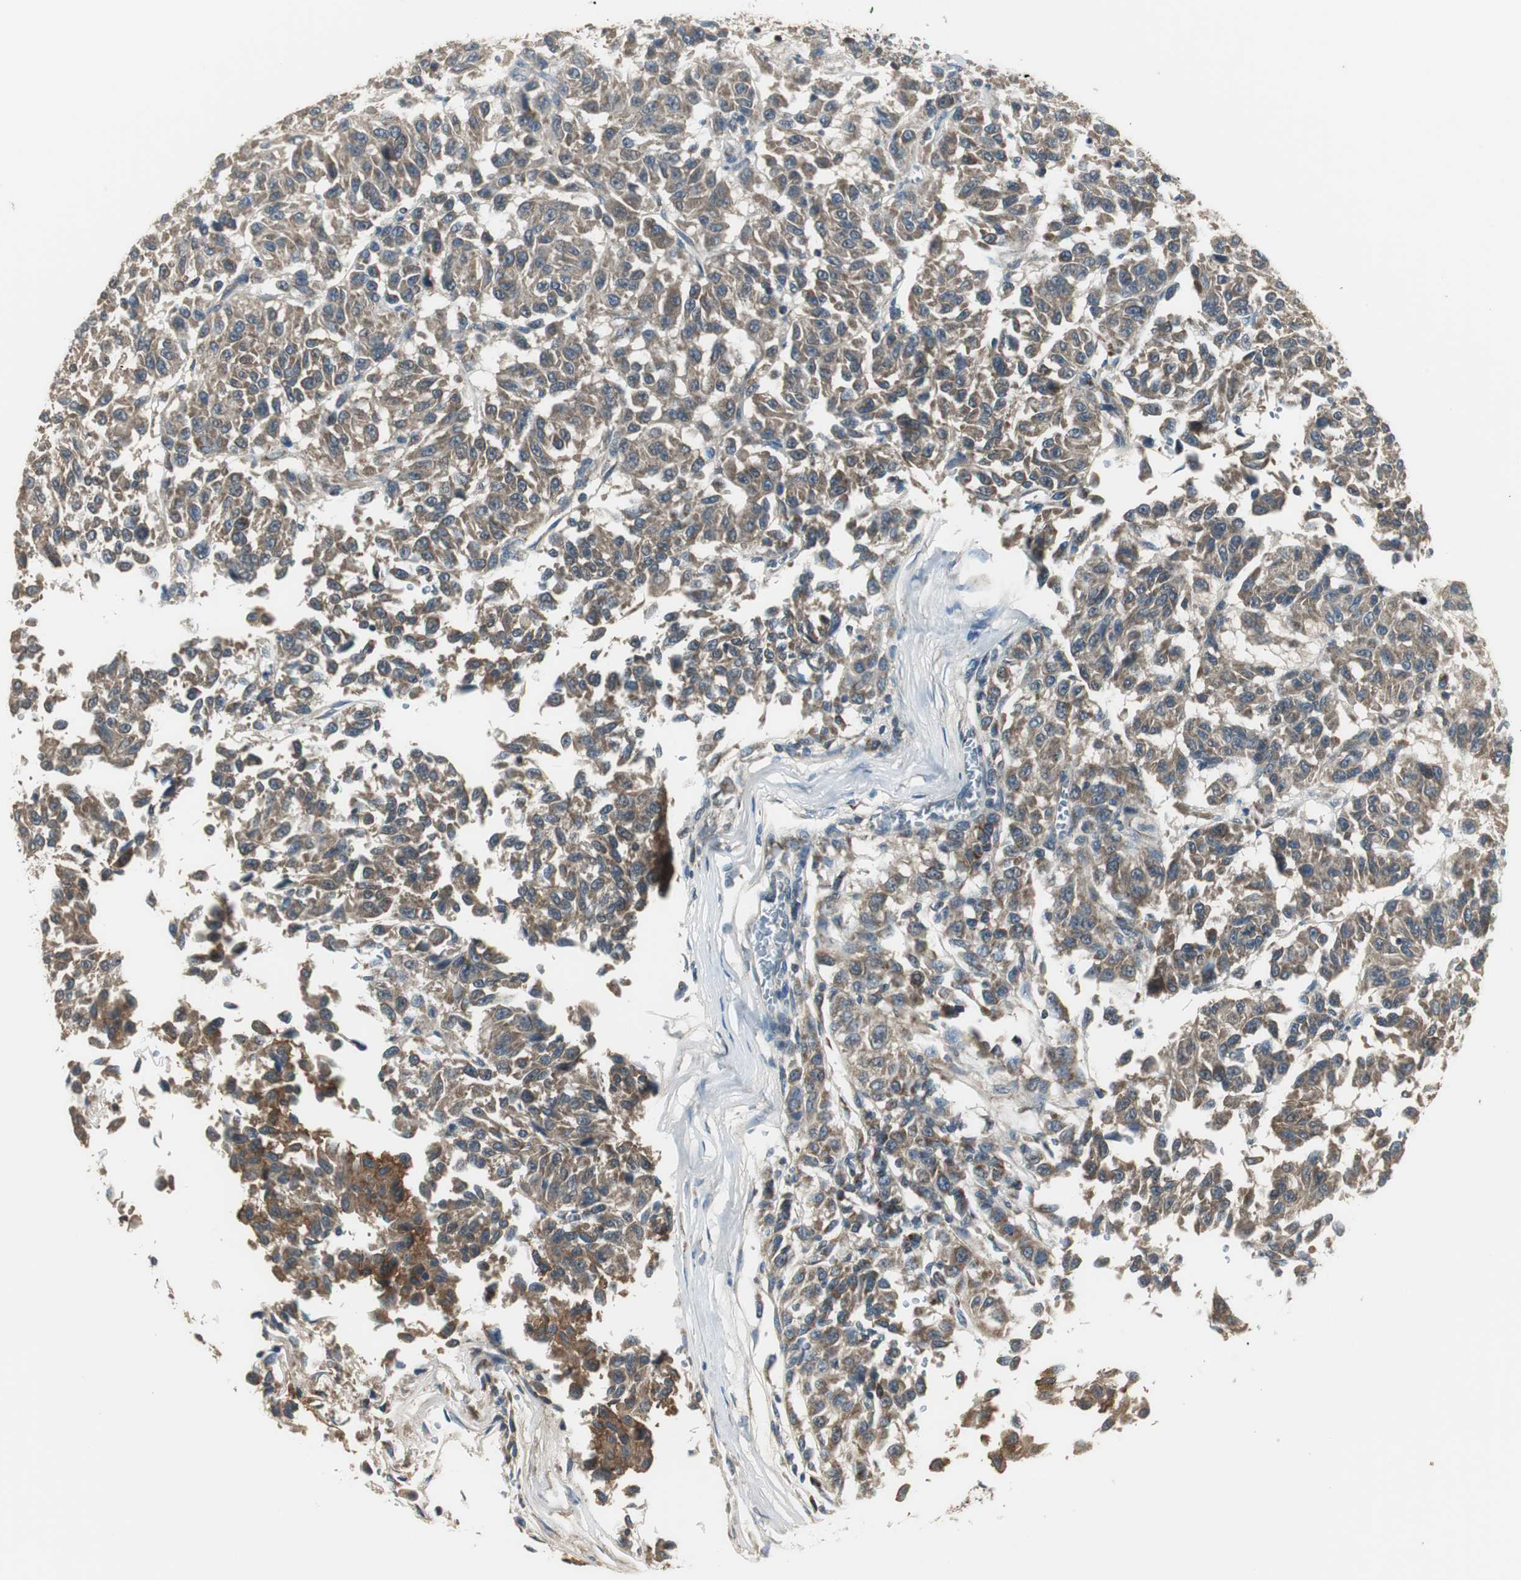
{"staining": {"intensity": "weak", "quantity": ">75%", "location": "cytoplasmic/membranous"}, "tissue": "melanoma", "cell_type": "Tumor cells", "image_type": "cancer", "snomed": [{"axis": "morphology", "description": "Malignant melanoma, Metastatic site"}, {"axis": "topography", "description": "Lung"}], "caption": "Immunohistochemistry (DAB (3,3'-diaminobenzidine)) staining of human melanoma reveals weak cytoplasmic/membranous protein staining in approximately >75% of tumor cells. The staining was performed using DAB to visualize the protein expression in brown, while the nuclei were stained in blue with hematoxylin (Magnification: 20x).", "gene": "MSTO1", "patient": {"sex": "male", "age": 64}}